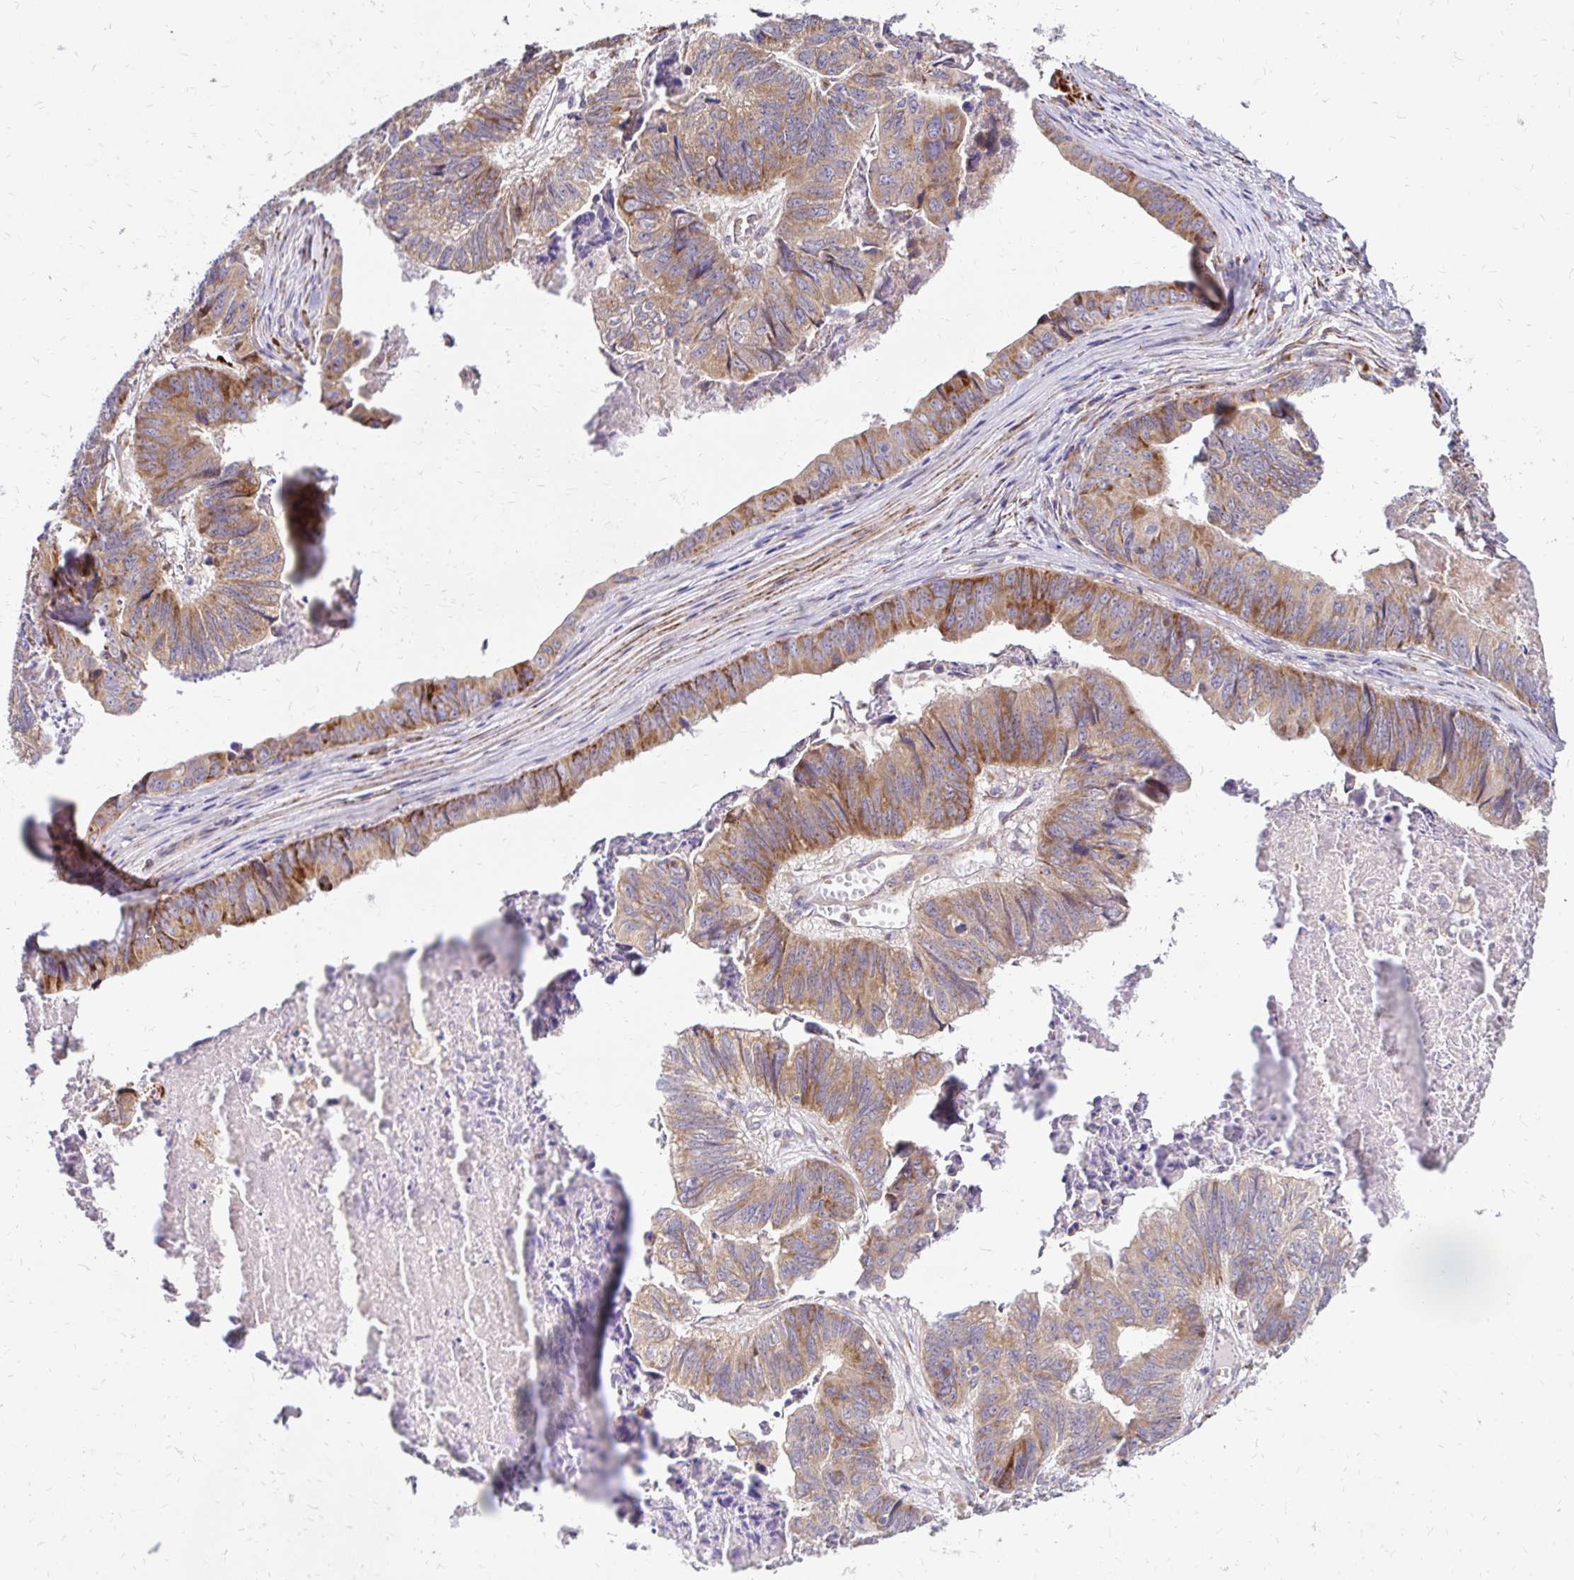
{"staining": {"intensity": "moderate", "quantity": ">75%", "location": "cytoplasmic/membranous"}, "tissue": "stomach cancer", "cell_type": "Tumor cells", "image_type": "cancer", "snomed": [{"axis": "morphology", "description": "Adenocarcinoma, NOS"}, {"axis": "topography", "description": "Stomach, lower"}], "caption": "A micrograph showing moderate cytoplasmic/membranous expression in about >75% of tumor cells in adenocarcinoma (stomach), as visualized by brown immunohistochemical staining.", "gene": "IDUA", "patient": {"sex": "male", "age": 77}}